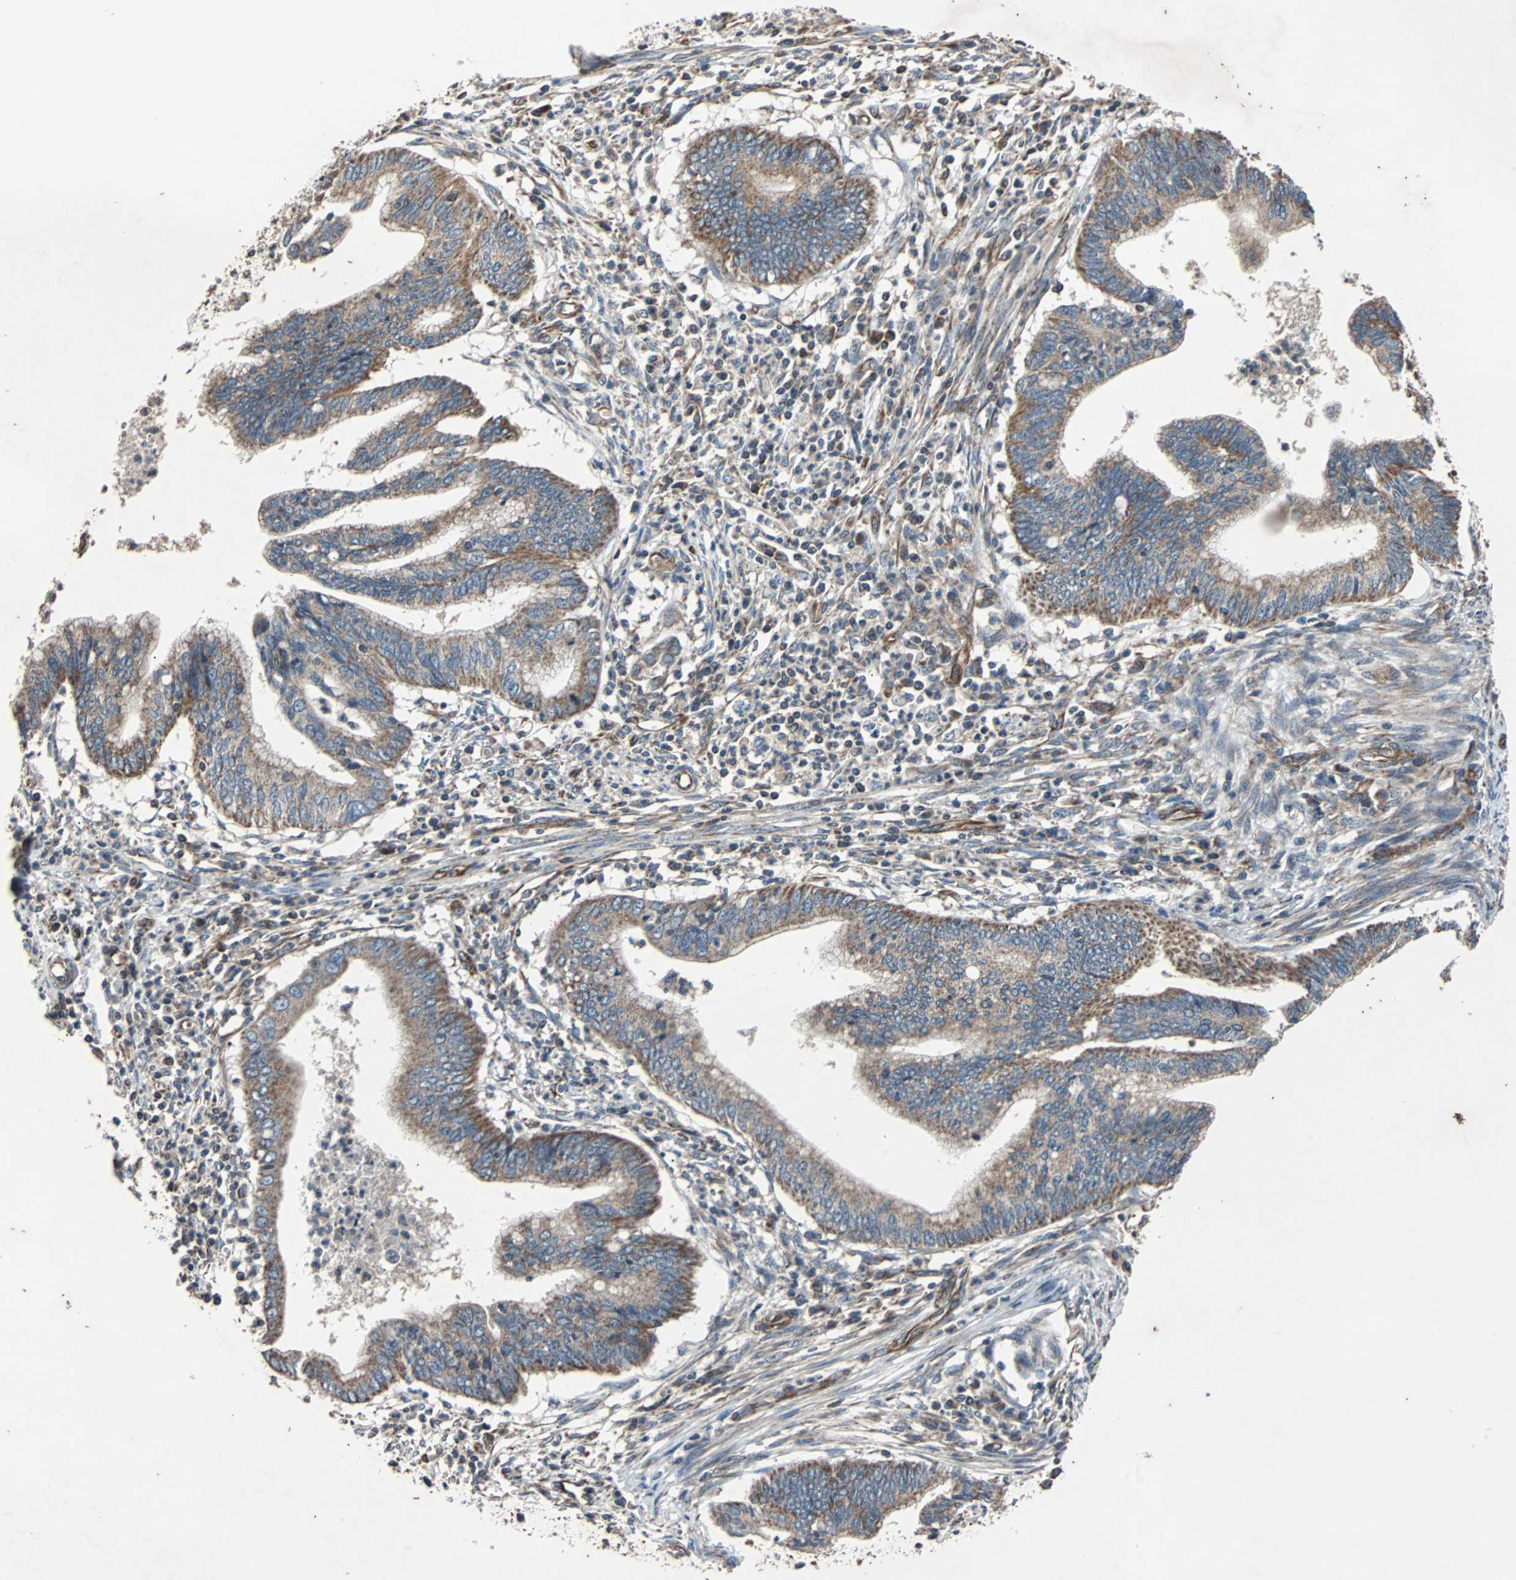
{"staining": {"intensity": "moderate", "quantity": ">75%", "location": "cytoplasmic/membranous"}, "tissue": "cervical cancer", "cell_type": "Tumor cells", "image_type": "cancer", "snomed": [{"axis": "morphology", "description": "Adenocarcinoma, NOS"}, {"axis": "topography", "description": "Cervix"}], "caption": "Brown immunohistochemical staining in human adenocarcinoma (cervical) shows moderate cytoplasmic/membranous positivity in about >75% of tumor cells.", "gene": "ACTR3", "patient": {"sex": "female", "age": 36}}